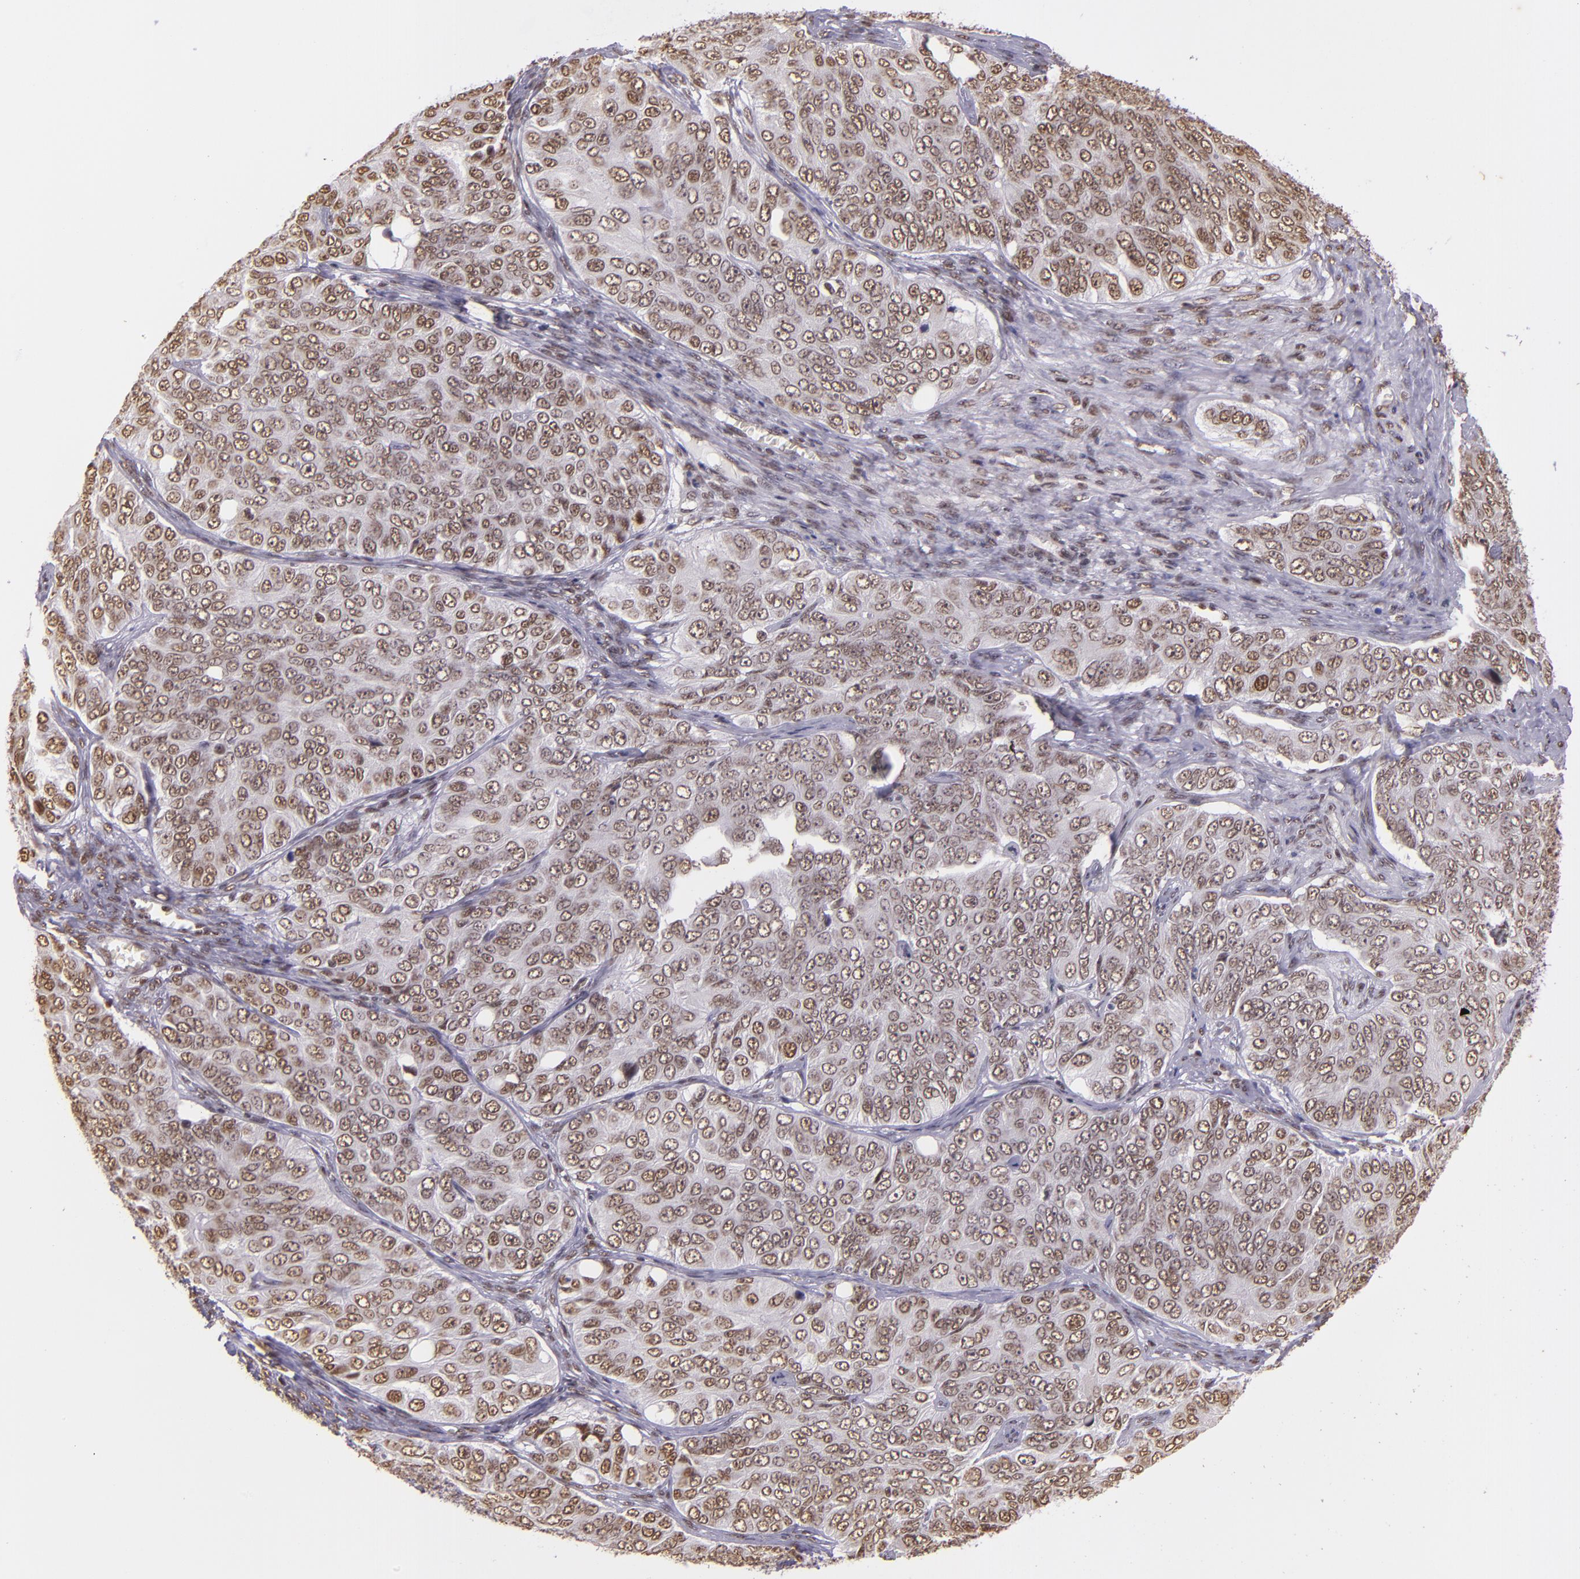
{"staining": {"intensity": "moderate", "quantity": ">75%", "location": "nuclear"}, "tissue": "ovarian cancer", "cell_type": "Tumor cells", "image_type": "cancer", "snomed": [{"axis": "morphology", "description": "Carcinoma, endometroid"}, {"axis": "topography", "description": "Ovary"}], "caption": "Protein expression analysis of human ovarian endometroid carcinoma reveals moderate nuclear positivity in about >75% of tumor cells.", "gene": "USF1", "patient": {"sex": "female", "age": 51}}